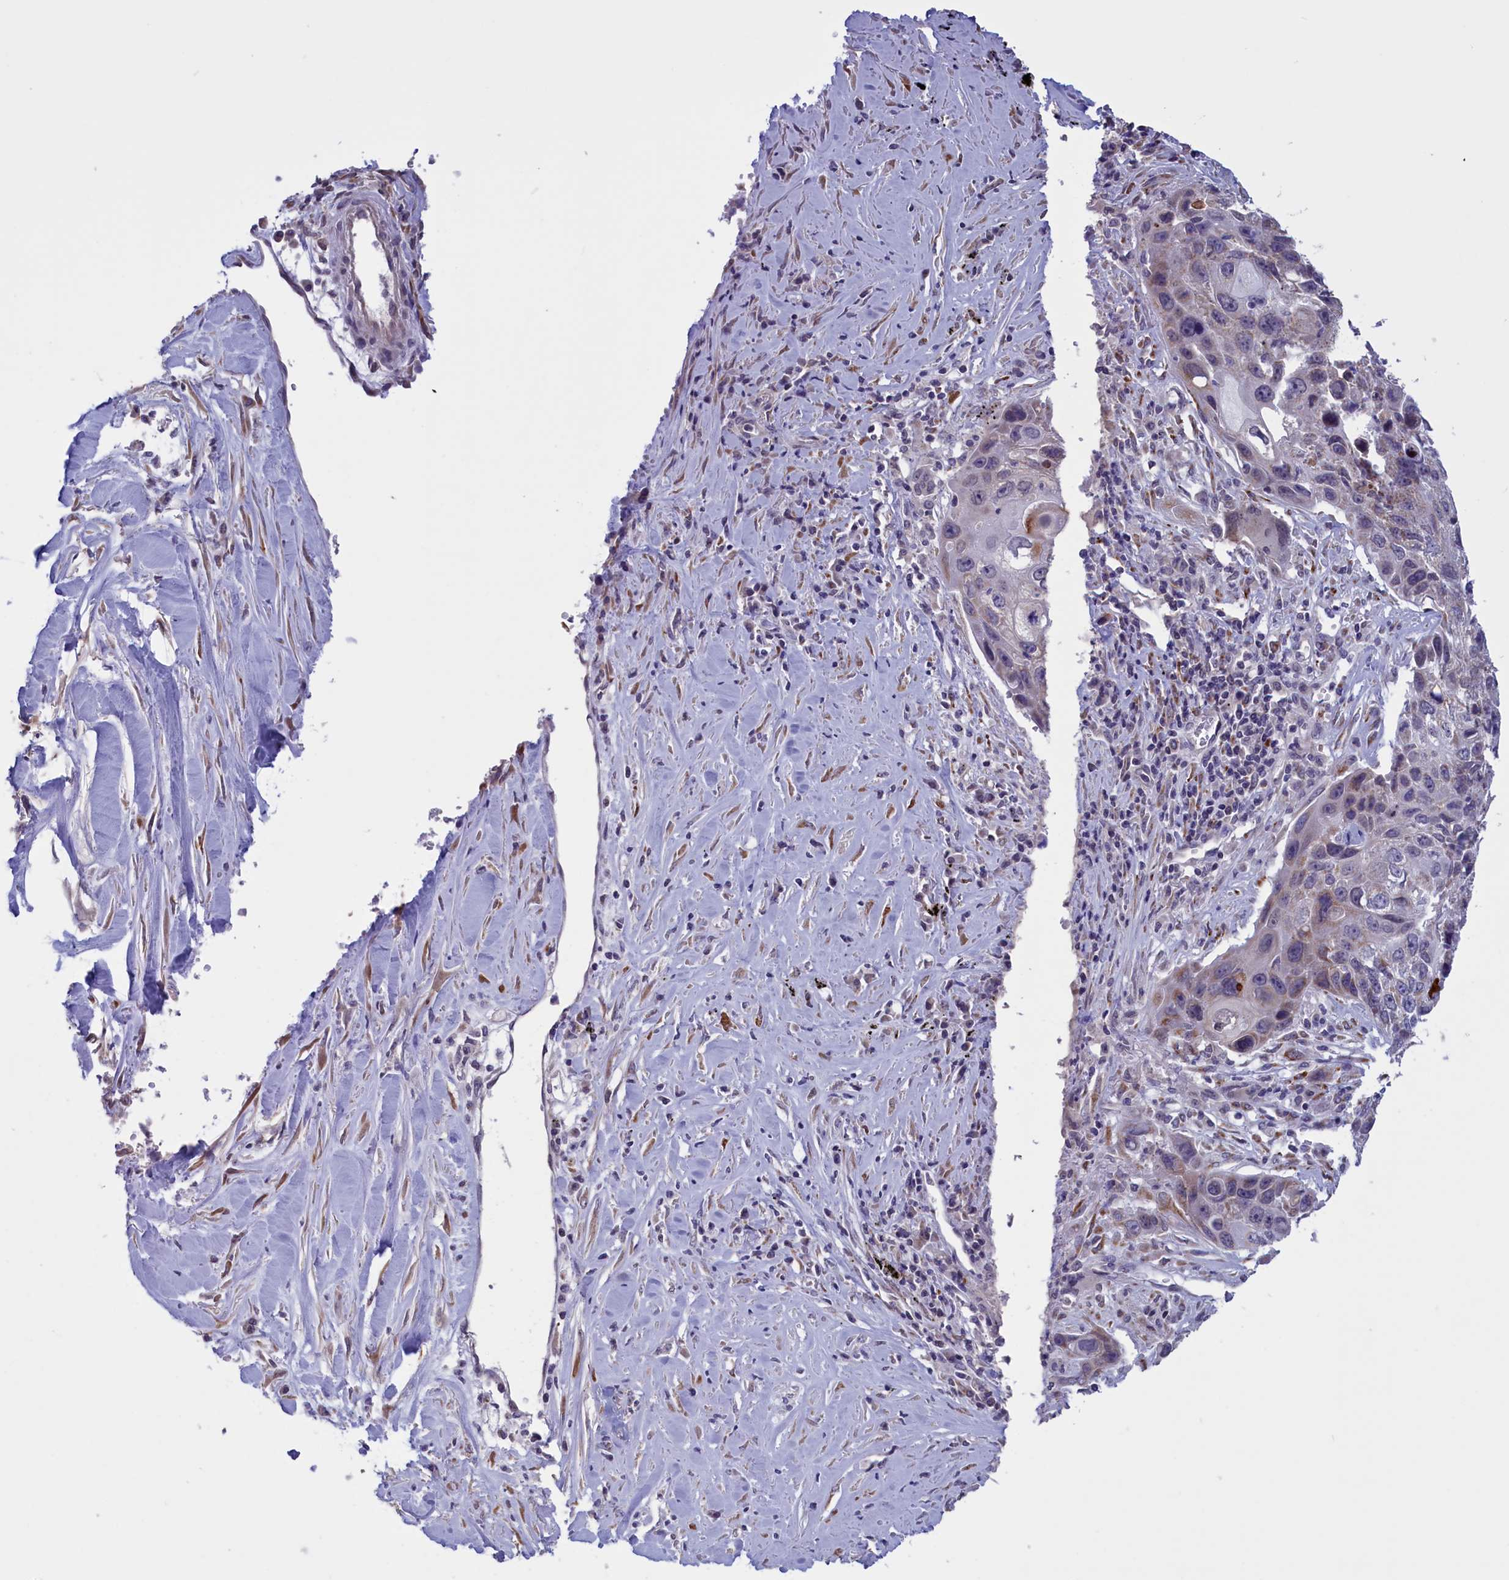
{"staining": {"intensity": "weak", "quantity": "<25%", "location": "cytoplasmic/membranous"}, "tissue": "lung cancer", "cell_type": "Tumor cells", "image_type": "cancer", "snomed": [{"axis": "morphology", "description": "Squamous cell carcinoma, NOS"}, {"axis": "topography", "description": "Lung"}], "caption": "IHC photomicrograph of neoplastic tissue: squamous cell carcinoma (lung) stained with DAB displays no significant protein staining in tumor cells.", "gene": "PARS2", "patient": {"sex": "male", "age": 61}}